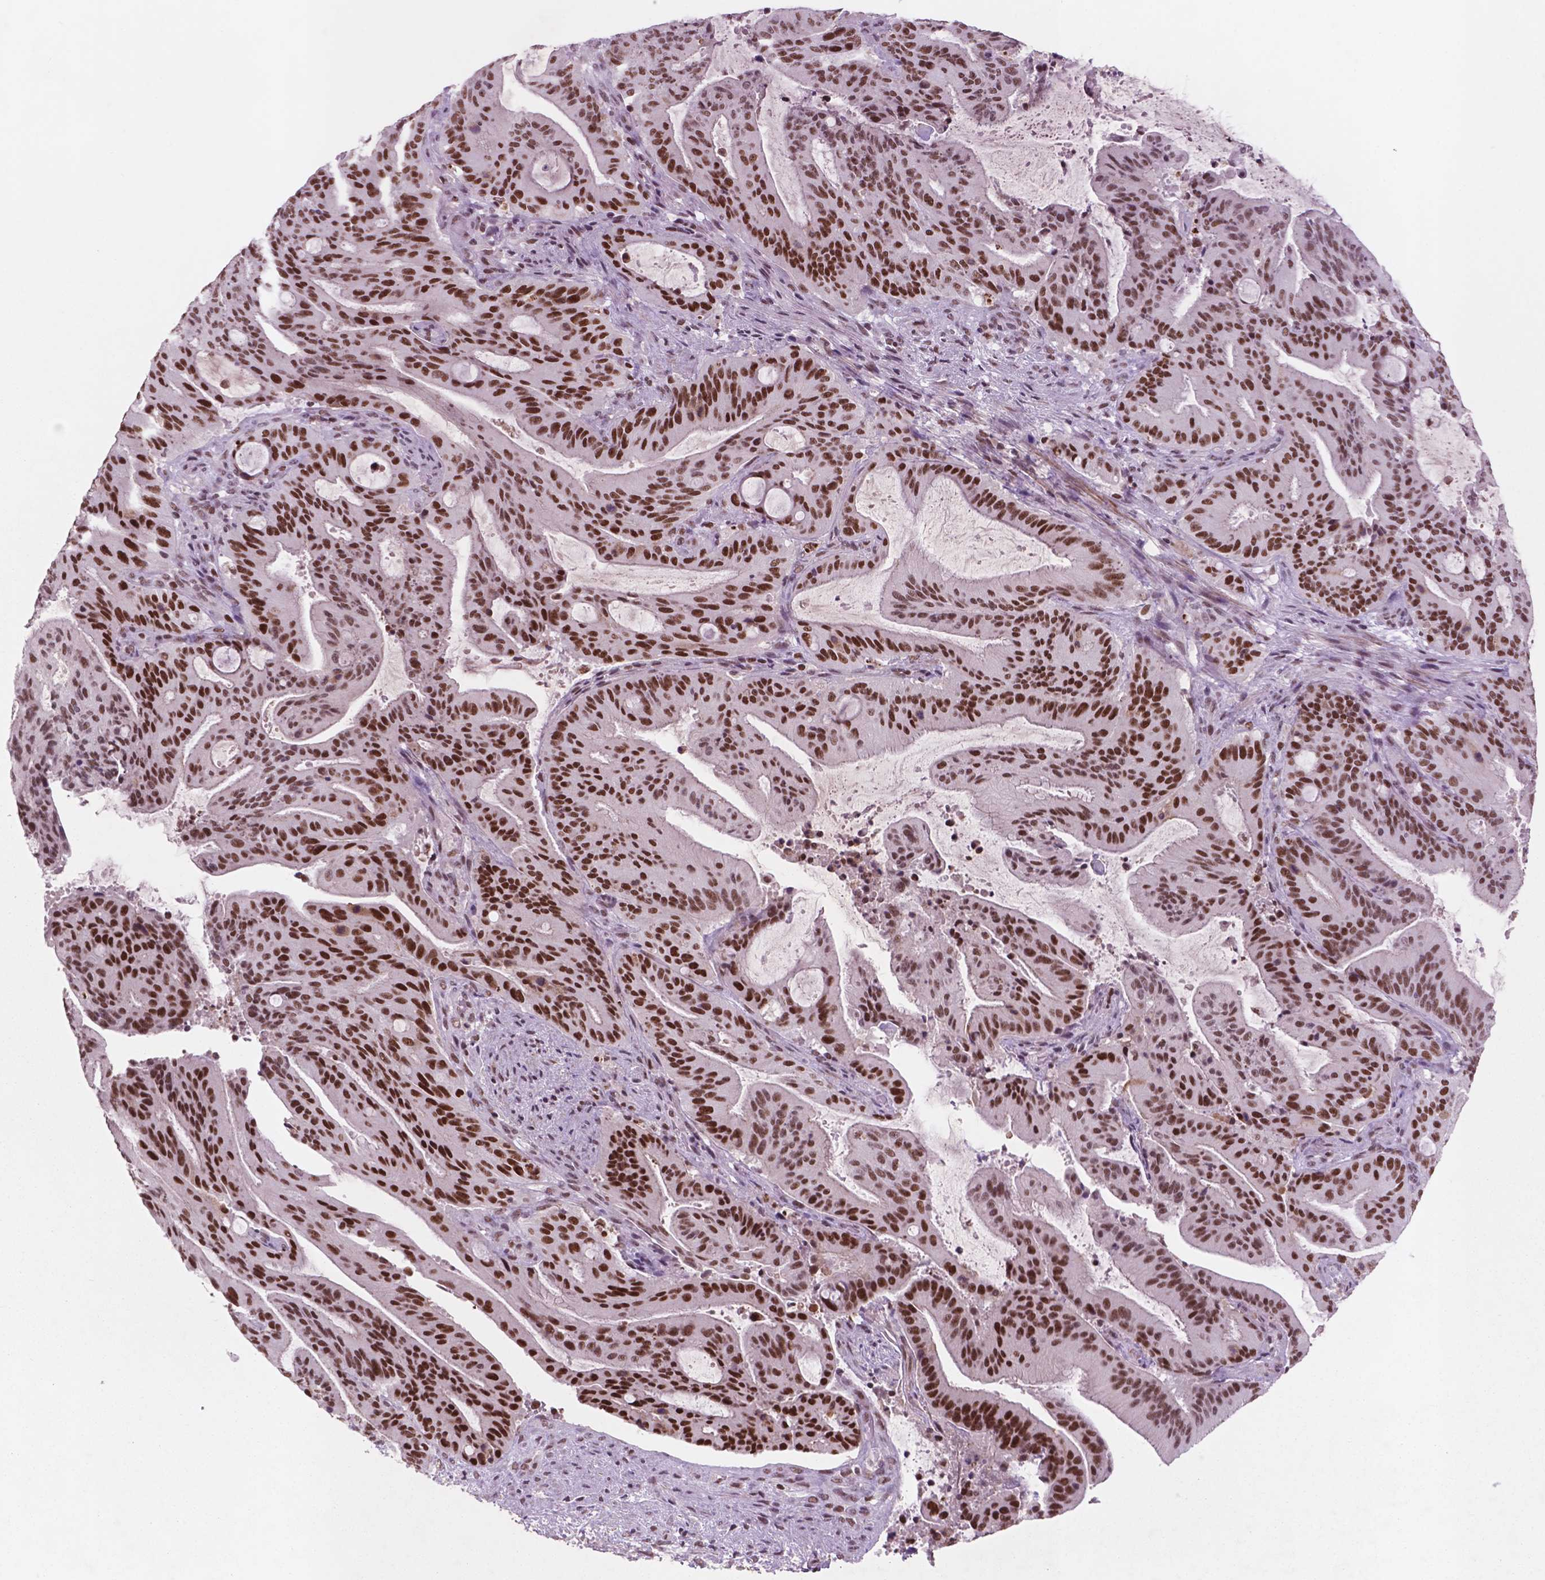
{"staining": {"intensity": "strong", "quantity": ">75%", "location": "nuclear"}, "tissue": "liver cancer", "cell_type": "Tumor cells", "image_type": "cancer", "snomed": [{"axis": "morphology", "description": "Cholangiocarcinoma"}, {"axis": "topography", "description": "Liver"}], "caption": "Protein positivity by IHC exhibits strong nuclear staining in about >75% of tumor cells in liver cancer.", "gene": "CTR9", "patient": {"sex": "female", "age": 73}}